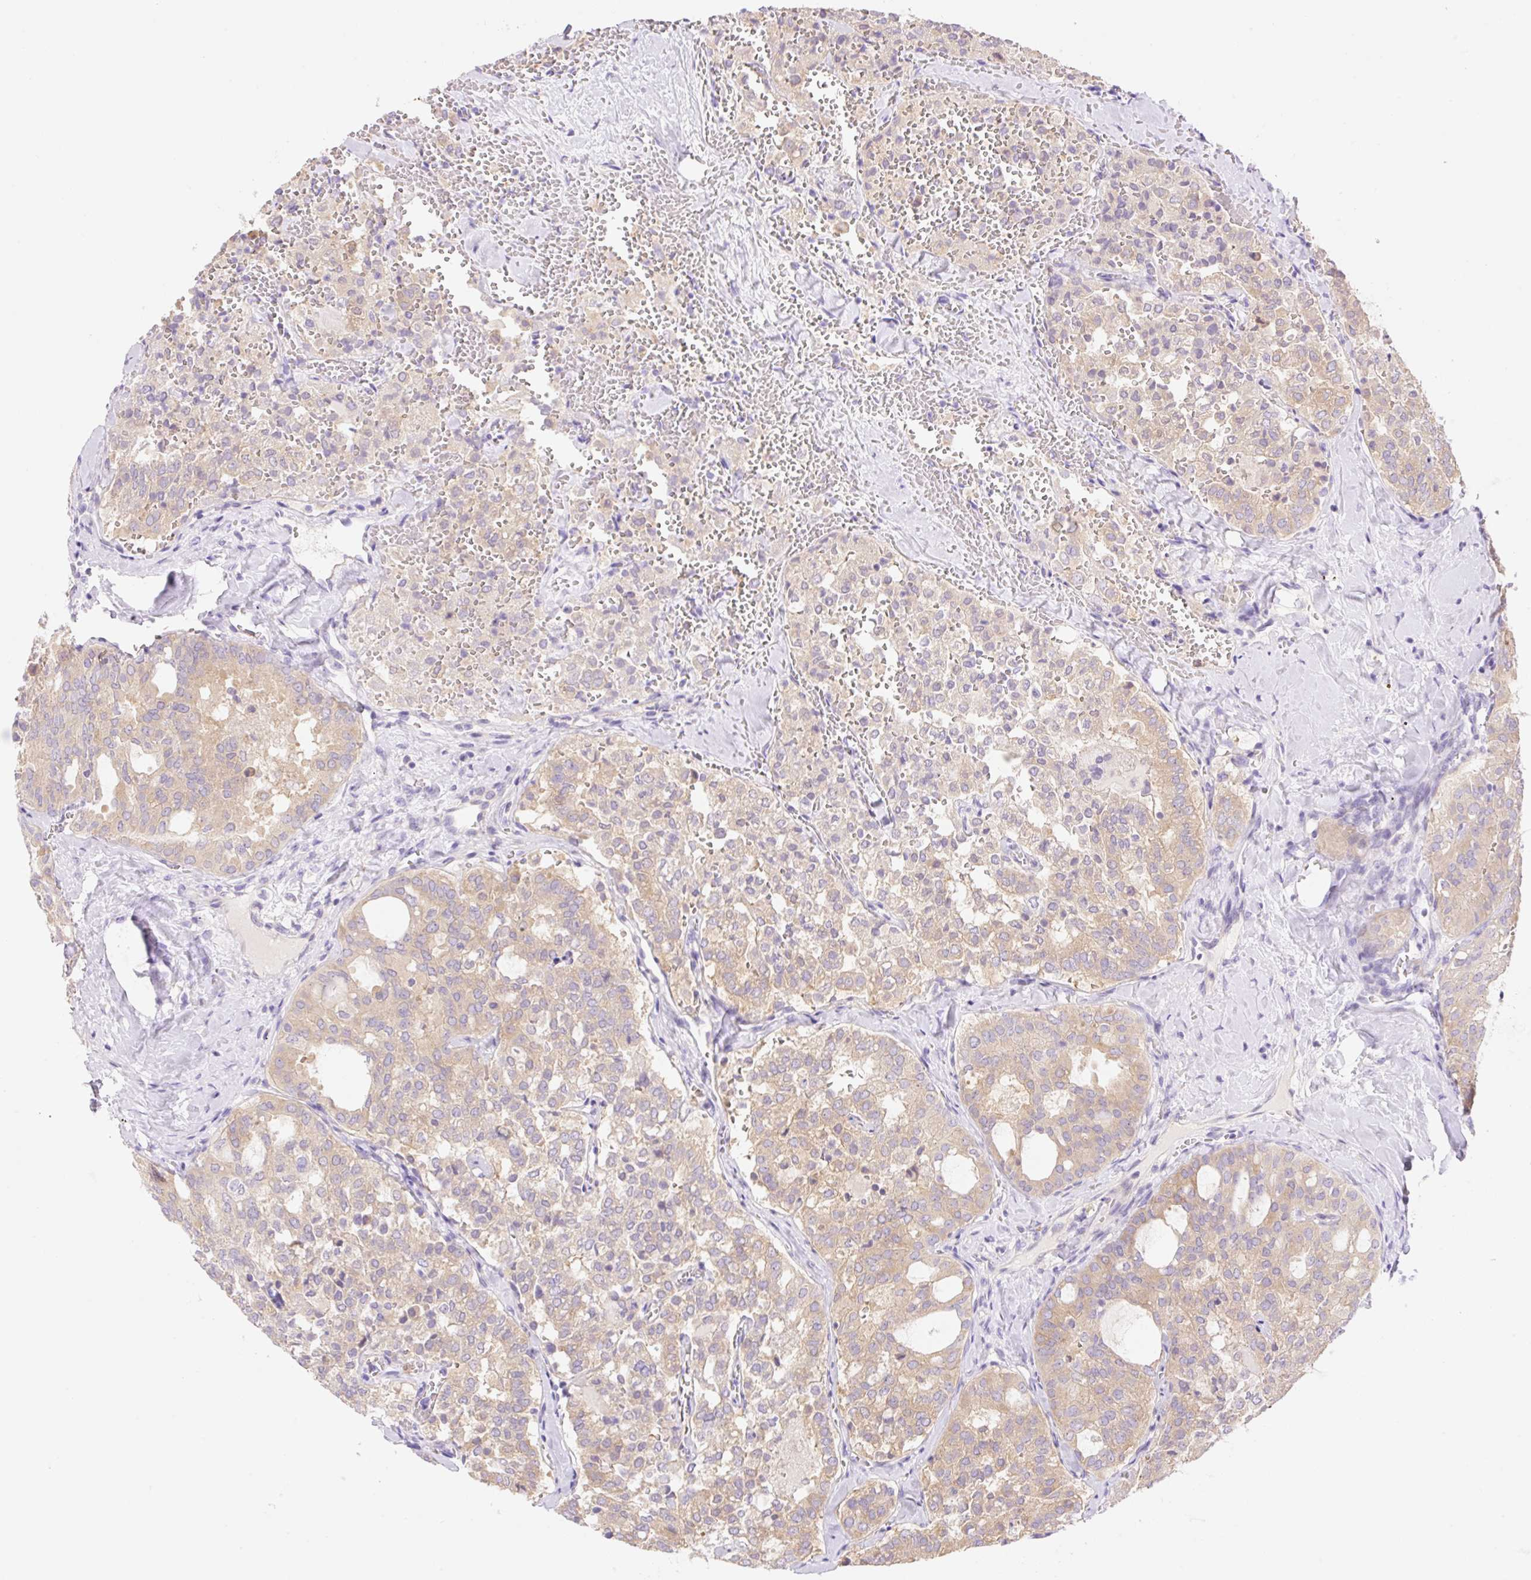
{"staining": {"intensity": "weak", "quantity": ">75%", "location": "cytoplasmic/membranous"}, "tissue": "thyroid cancer", "cell_type": "Tumor cells", "image_type": "cancer", "snomed": [{"axis": "morphology", "description": "Follicular adenoma carcinoma, NOS"}, {"axis": "topography", "description": "Thyroid gland"}], "caption": "DAB (3,3'-diaminobenzidine) immunohistochemical staining of human thyroid cancer (follicular adenoma carcinoma) reveals weak cytoplasmic/membranous protein staining in about >75% of tumor cells.", "gene": "DENND5A", "patient": {"sex": "male", "age": 75}}